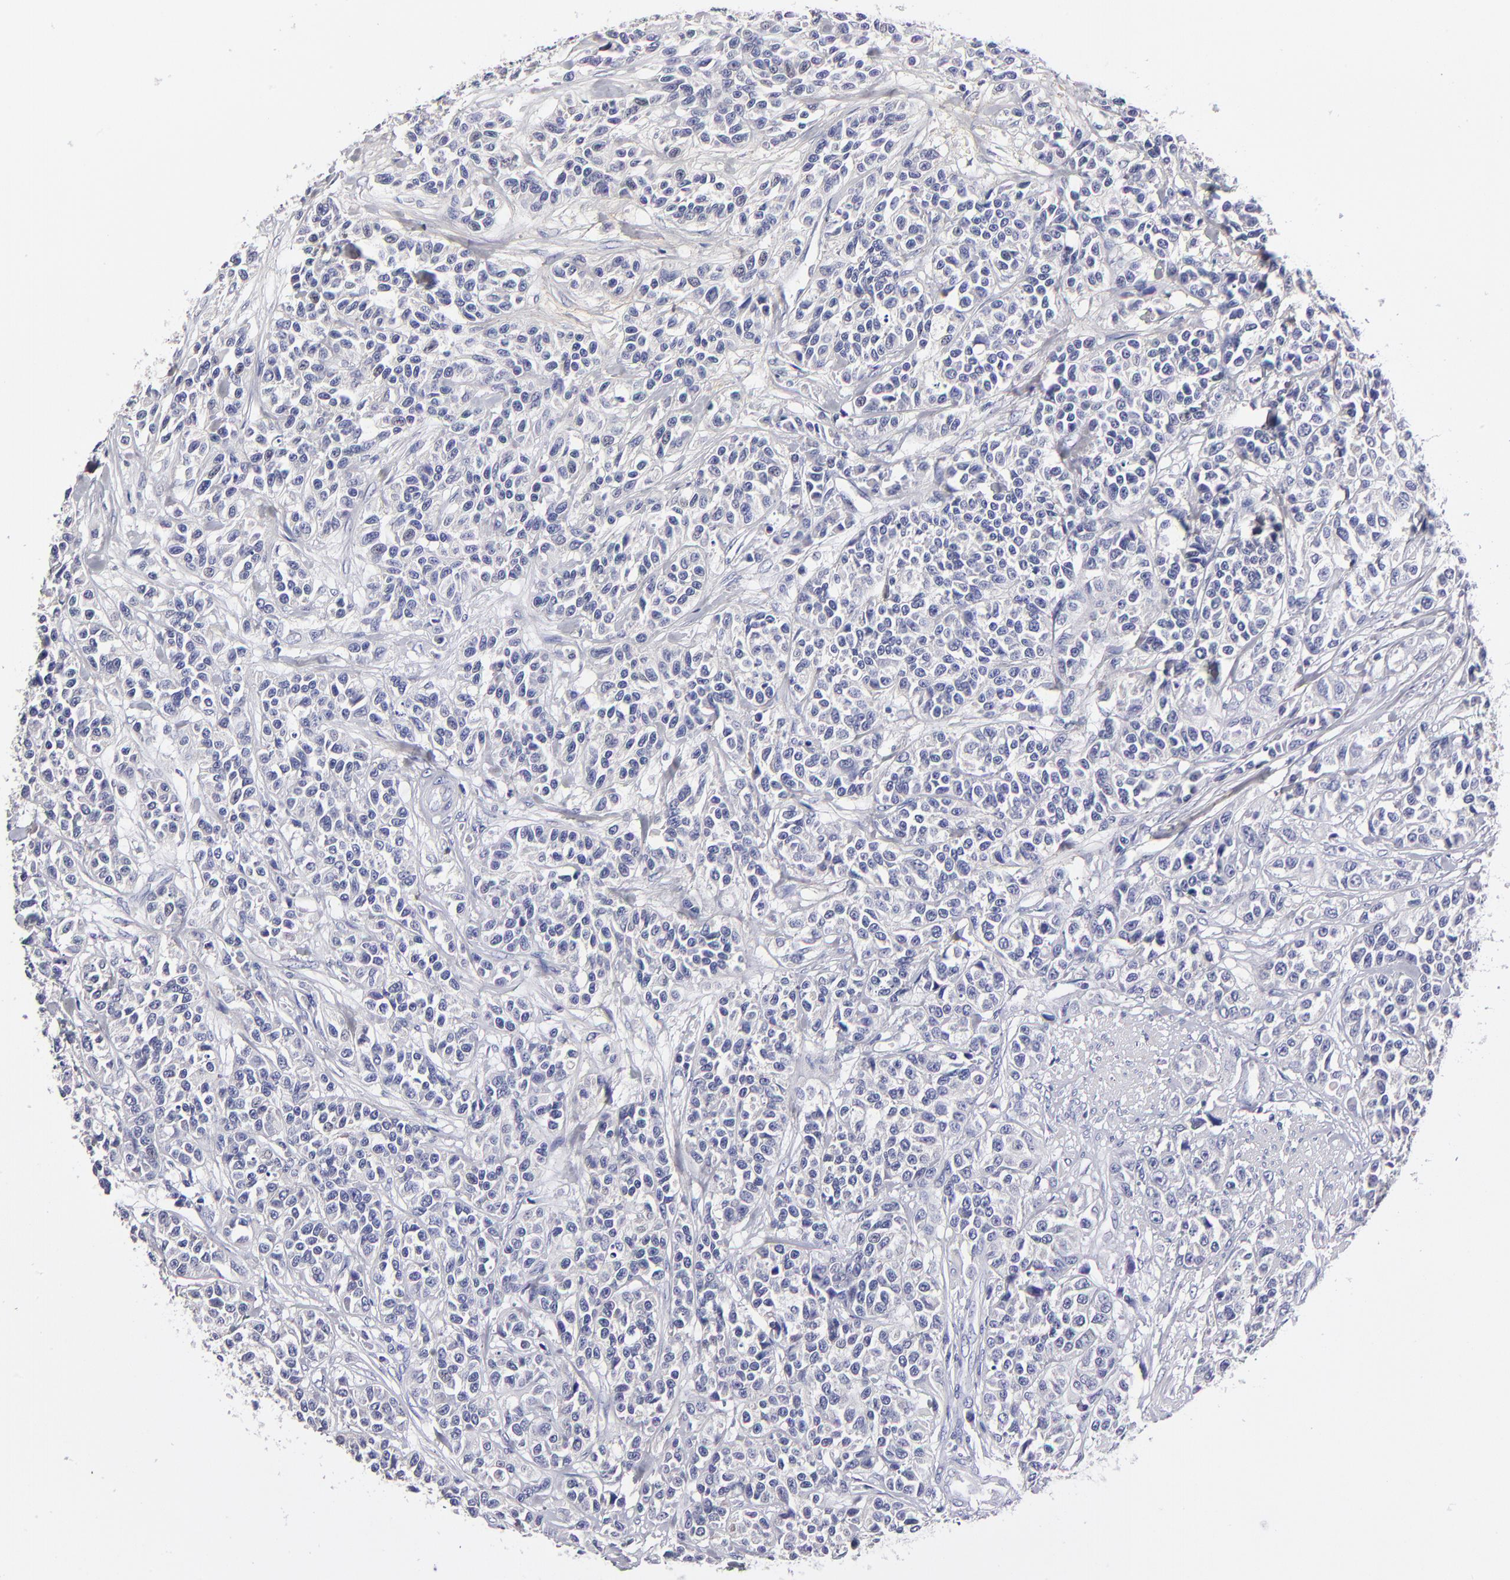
{"staining": {"intensity": "negative", "quantity": "none", "location": "none"}, "tissue": "urothelial cancer", "cell_type": "Tumor cells", "image_type": "cancer", "snomed": [{"axis": "morphology", "description": "Urothelial carcinoma, High grade"}, {"axis": "topography", "description": "Urinary bladder"}], "caption": "A micrograph of human high-grade urothelial carcinoma is negative for staining in tumor cells.", "gene": "BTG2", "patient": {"sex": "female", "age": 81}}